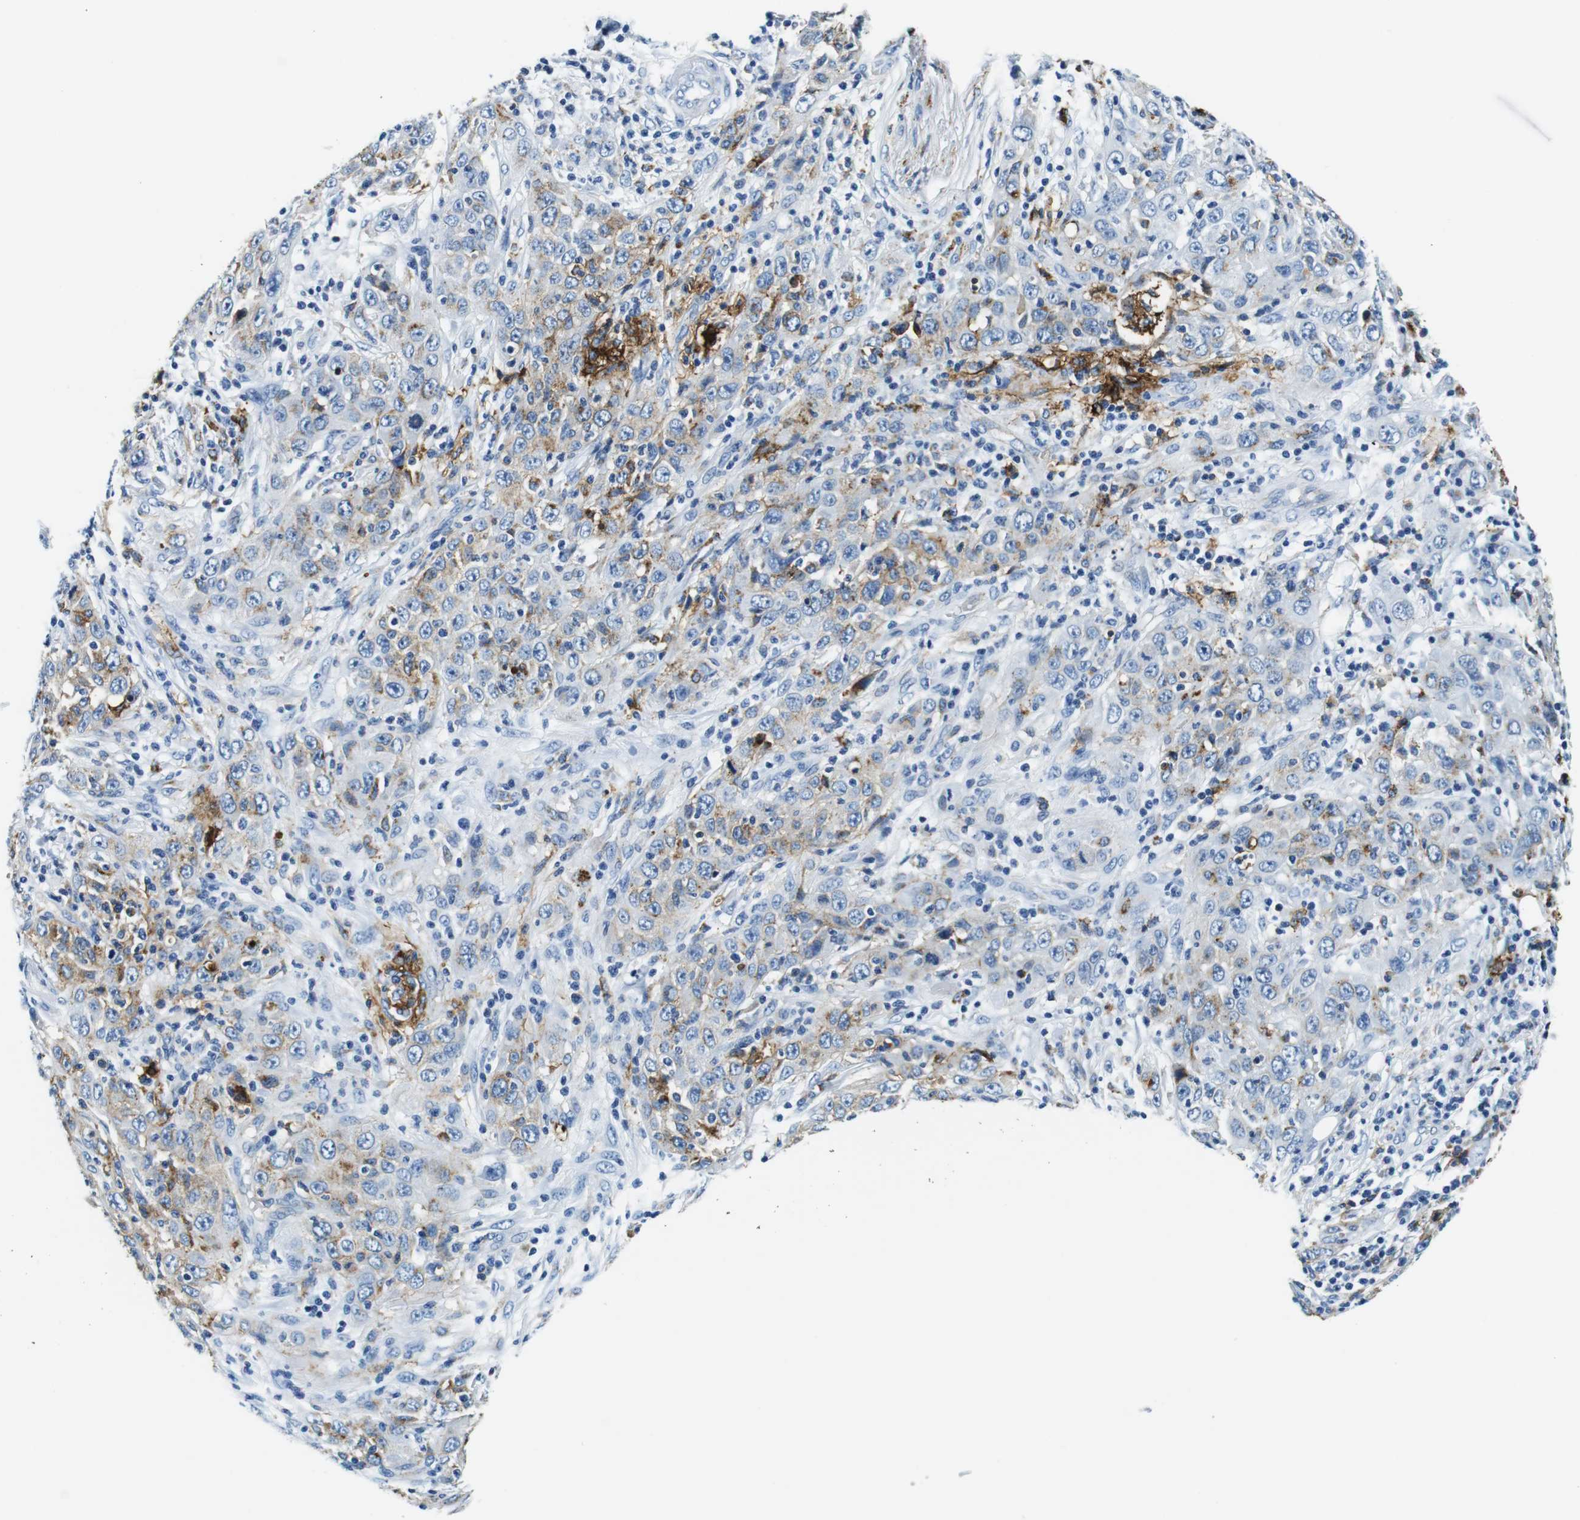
{"staining": {"intensity": "weak", "quantity": "25%-75%", "location": "cytoplasmic/membranous"}, "tissue": "skin cancer", "cell_type": "Tumor cells", "image_type": "cancer", "snomed": [{"axis": "morphology", "description": "Squamous cell carcinoma, NOS"}, {"axis": "topography", "description": "Skin"}], "caption": "Protein analysis of skin squamous cell carcinoma tissue reveals weak cytoplasmic/membranous expression in about 25%-75% of tumor cells. (Stains: DAB in brown, nuclei in blue, Microscopy: brightfield microscopy at high magnification).", "gene": "HLA-DRB1", "patient": {"sex": "female", "age": 88}}